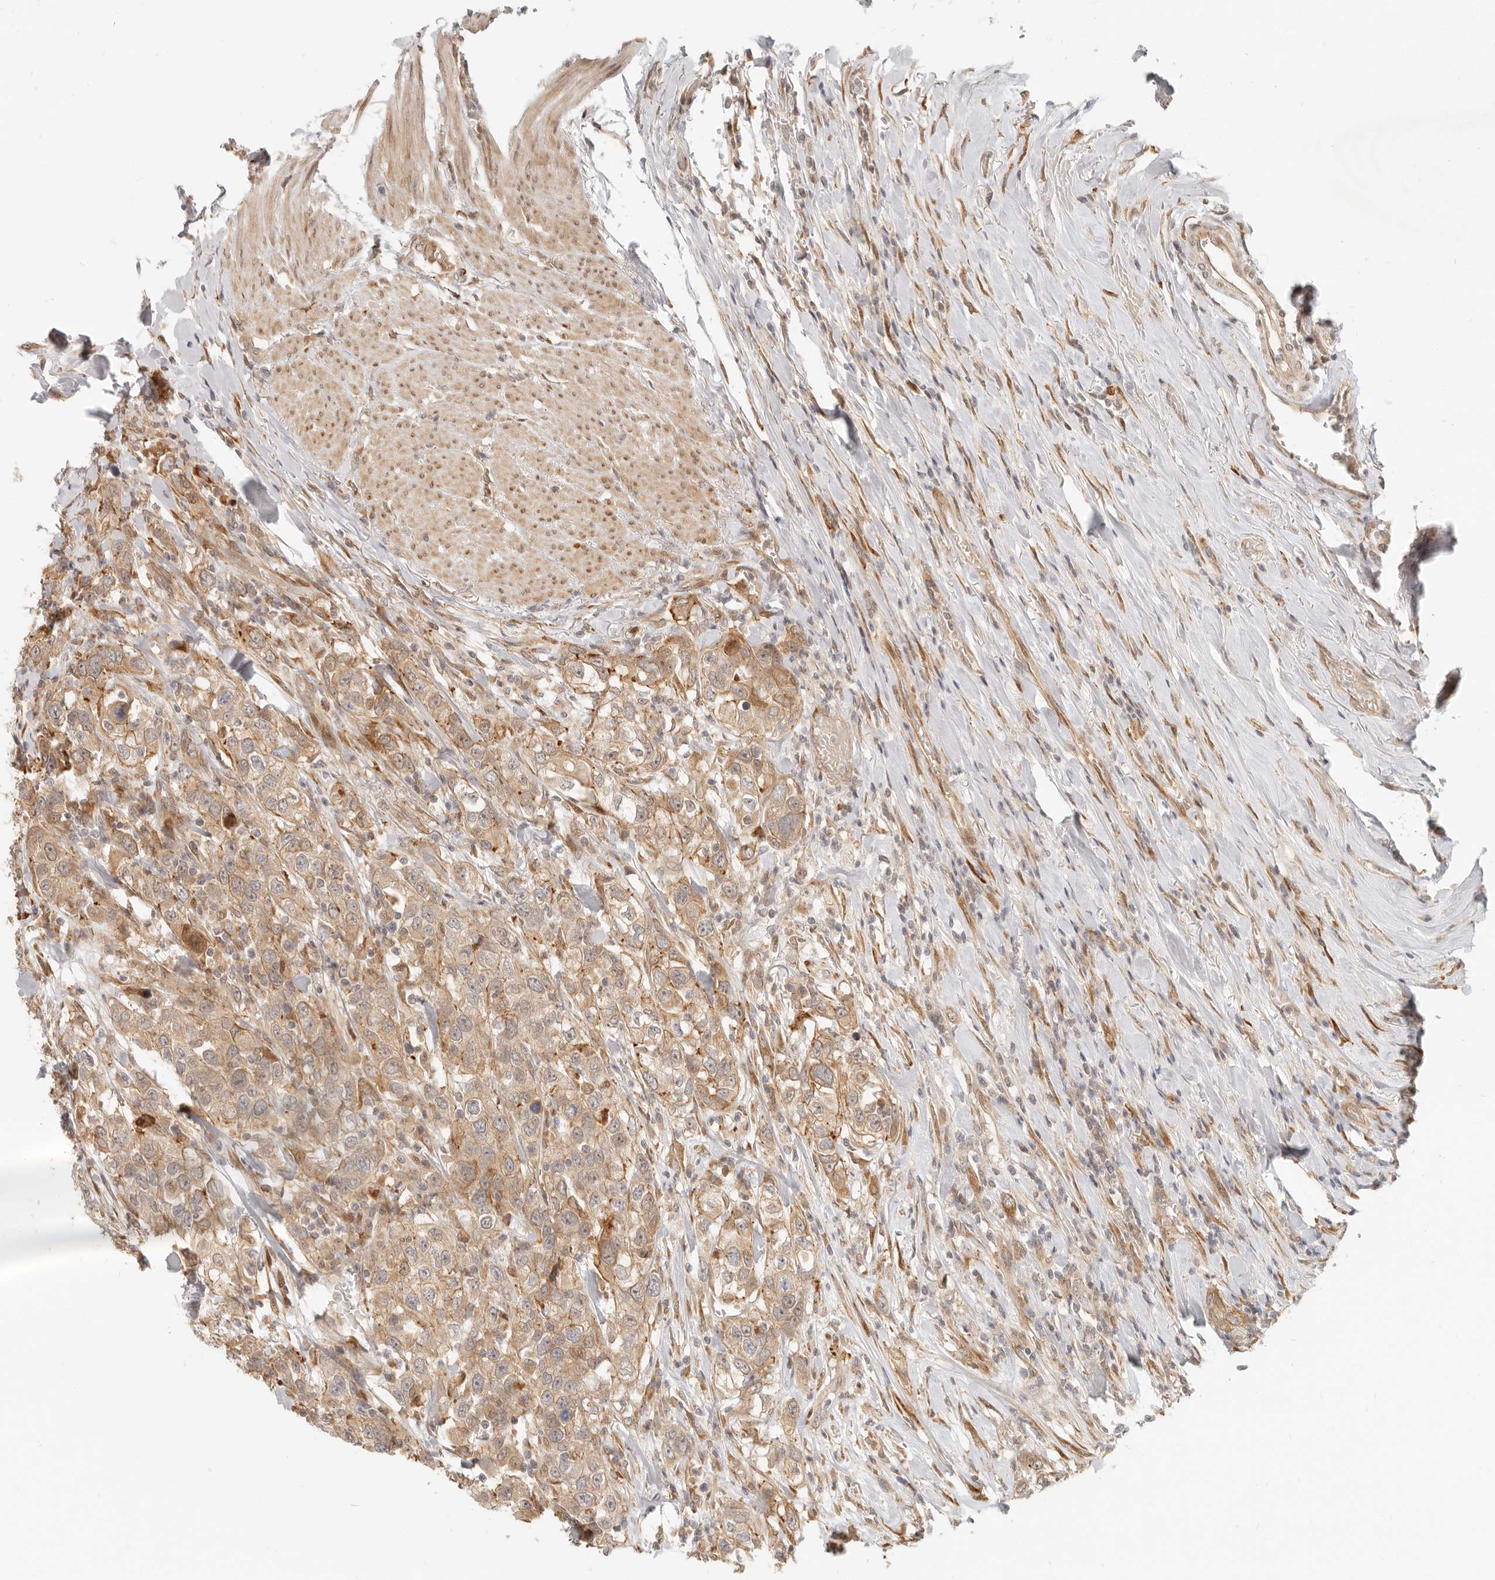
{"staining": {"intensity": "moderate", "quantity": ">75%", "location": "cytoplasmic/membranous"}, "tissue": "urothelial cancer", "cell_type": "Tumor cells", "image_type": "cancer", "snomed": [{"axis": "morphology", "description": "Urothelial carcinoma, High grade"}, {"axis": "topography", "description": "Urinary bladder"}], "caption": "A histopathology image of urothelial carcinoma (high-grade) stained for a protein exhibits moderate cytoplasmic/membranous brown staining in tumor cells.", "gene": "TUFT1", "patient": {"sex": "female", "age": 80}}